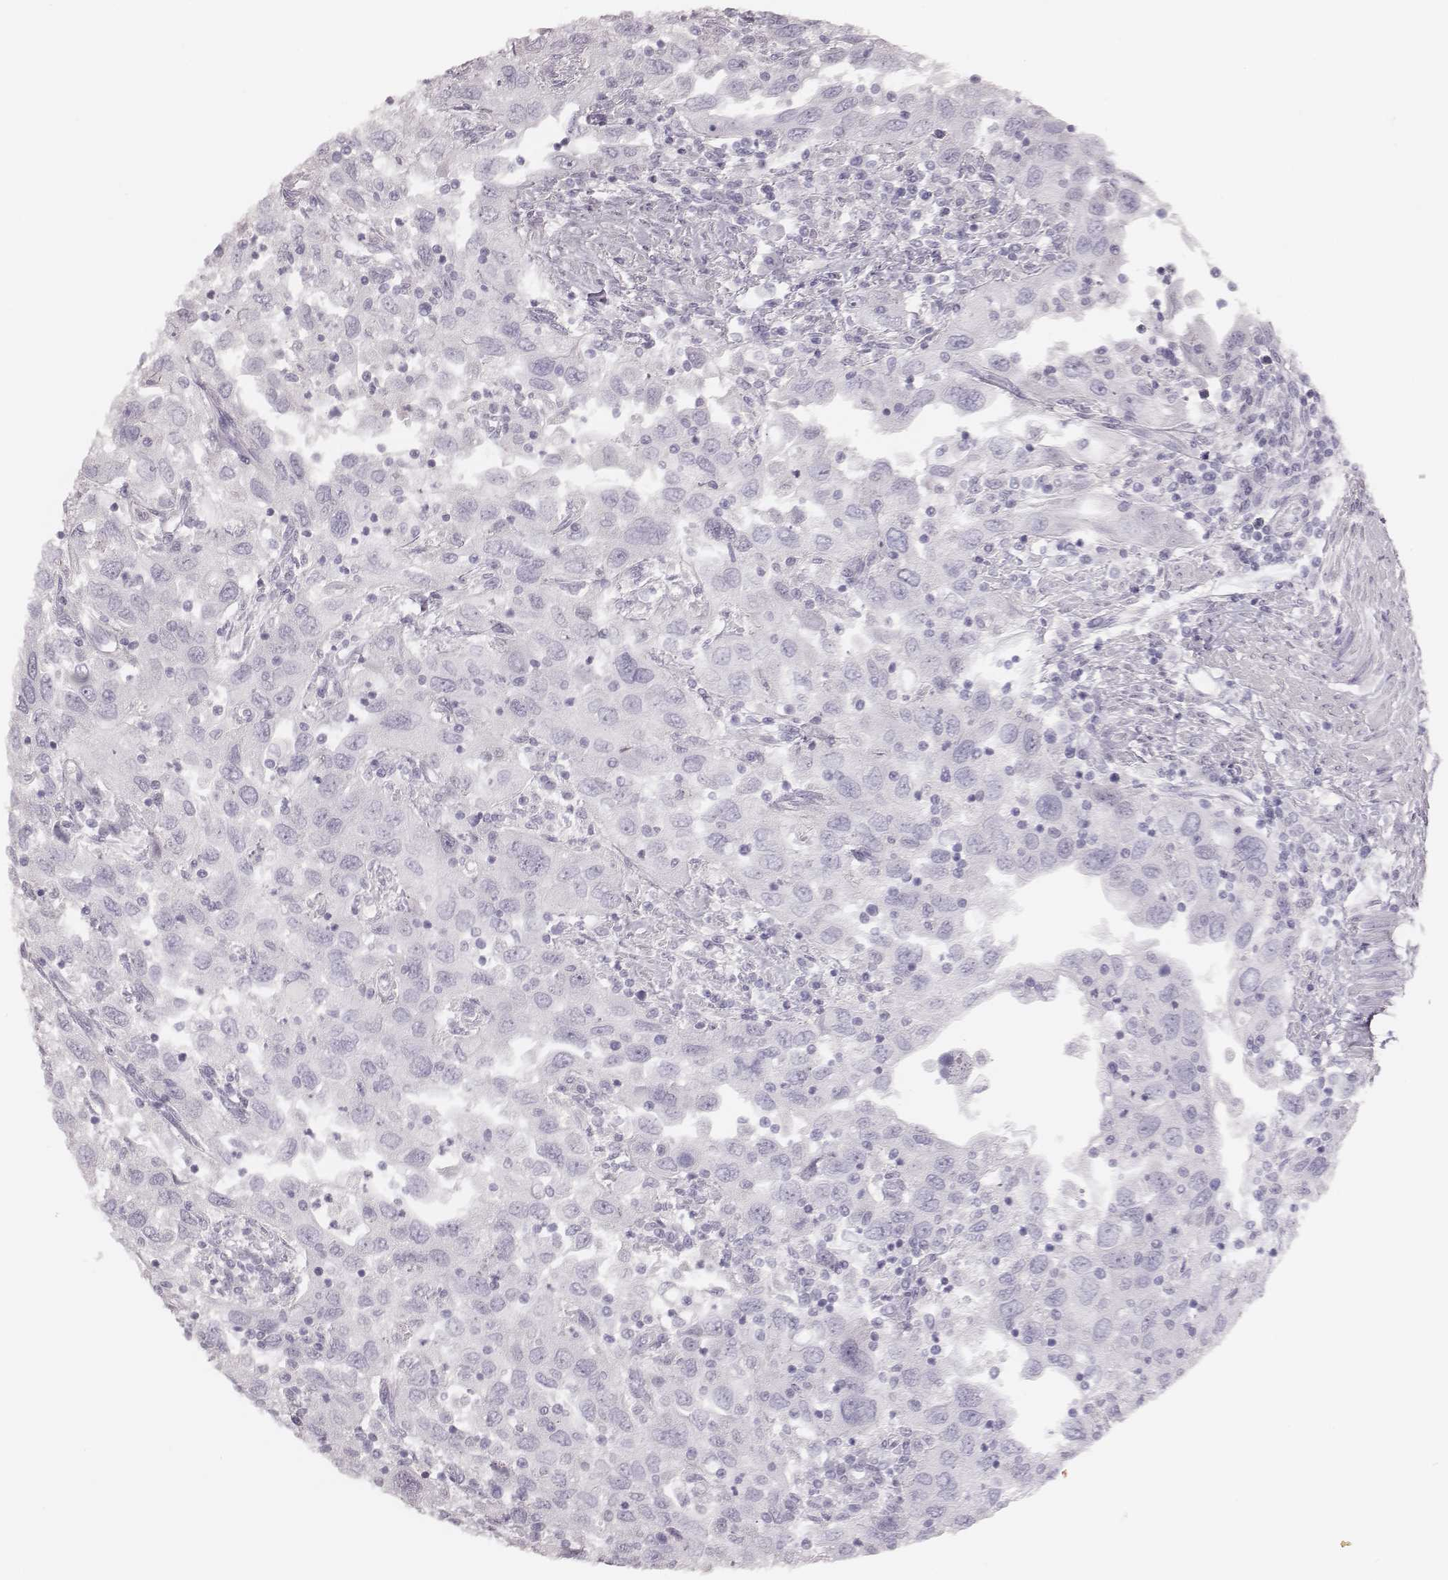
{"staining": {"intensity": "negative", "quantity": "none", "location": "none"}, "tissue": "urothelial cancer", "cell_type": "Tumor cells", "image_type": "cancer", "snomed": [{"axis": "morphology", "description": "Urothelial carcinoma, High grade"}, {"axis": "topography", "description": "Urinary bladder"}], "caption": "This is an immunohistochemistry (IHC) histopathology image of human urothelial carcinoma (high-grade). There is no expression in tumor cells.", "gene": "TUFM", "patient": {"sex": "male", "age": 76}}